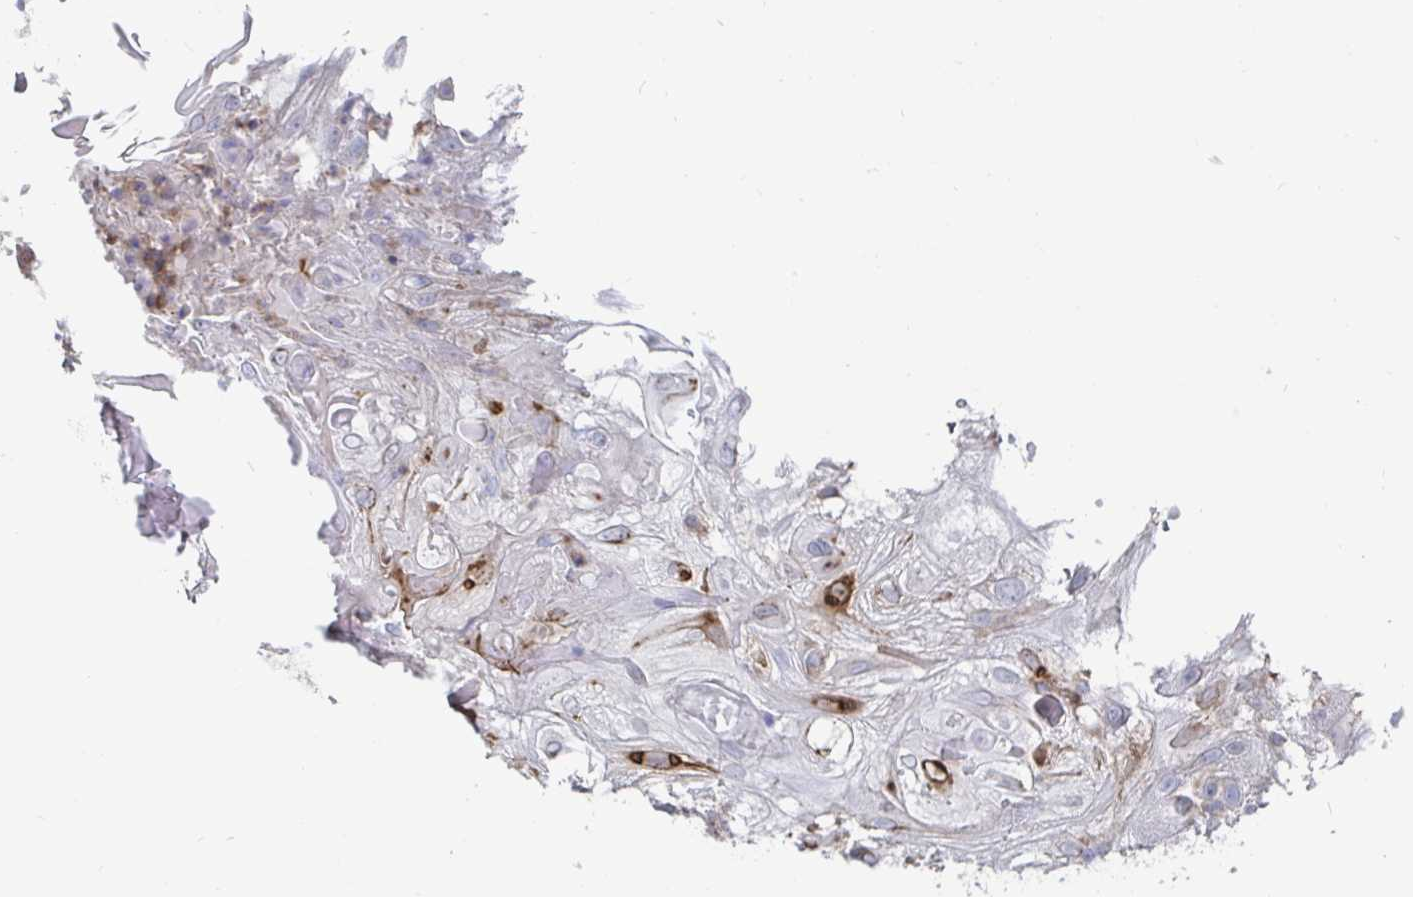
{"staining": {"intensity": "strong", "quantity": "<25%", "location": "cytoplasmic/membranous"}, "tissue": "skin cancer", "cell_type": "Tumor cells", "image_type": "cancer", "snomed": [{"axis": "morphology", "description": "Normal tissue, NOS"}, {"axis": "morphology", "description": "Squamous cell carcinoma, NOS"}, {"axis": "topography", "description": "Skin"}], "caption": "This image reveals skin cancer (squamous cell carcinoma) stained with immunohistochemistry (IHC) to label a protein in brown. The cytoplasmic/membranous of tumor cells show strong positivity for the protein. Nuclei are counter-stained blue.", "gene": "PIK3CD", "patient": {"sex": "female", "age": 83}}